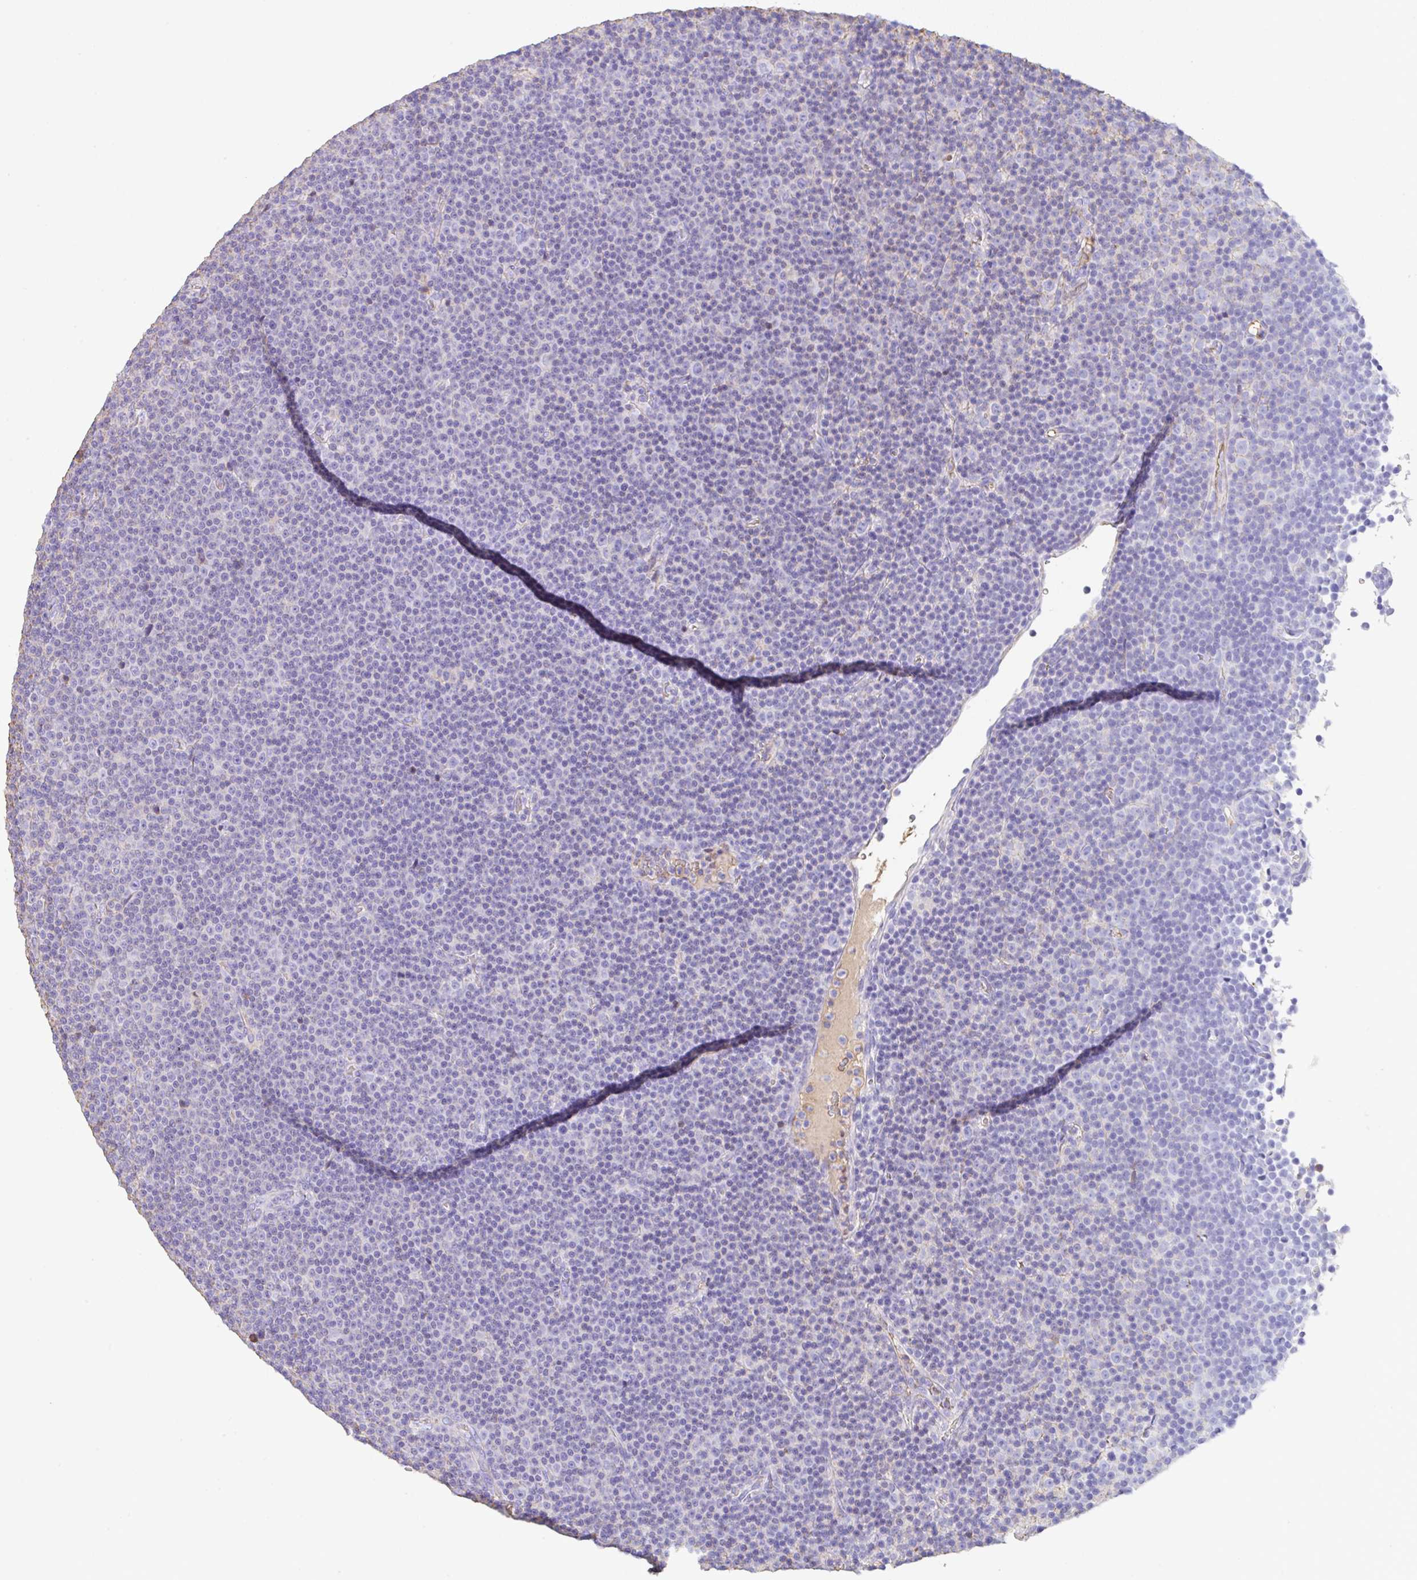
{"staining": {"intensity": "negative", "quantity": "none", "location": "none"}, "tissue": "lymphoma", "cell_type": "Tumor cells", "image_type": "cancer", "snomed": [{"axis": "morphology", "description": "Malignant lymphoma, non-Hodgkin's type, Low grade"}, {"axis": "topography", "description": "Lymph node"}], "caption": "High power microscopy histopathology image of an IHC image of lymphoma, revealing no significant expression in tumor cells.", "gene": "HOXC12", "patient": {"sex": "female", "age": 67}}